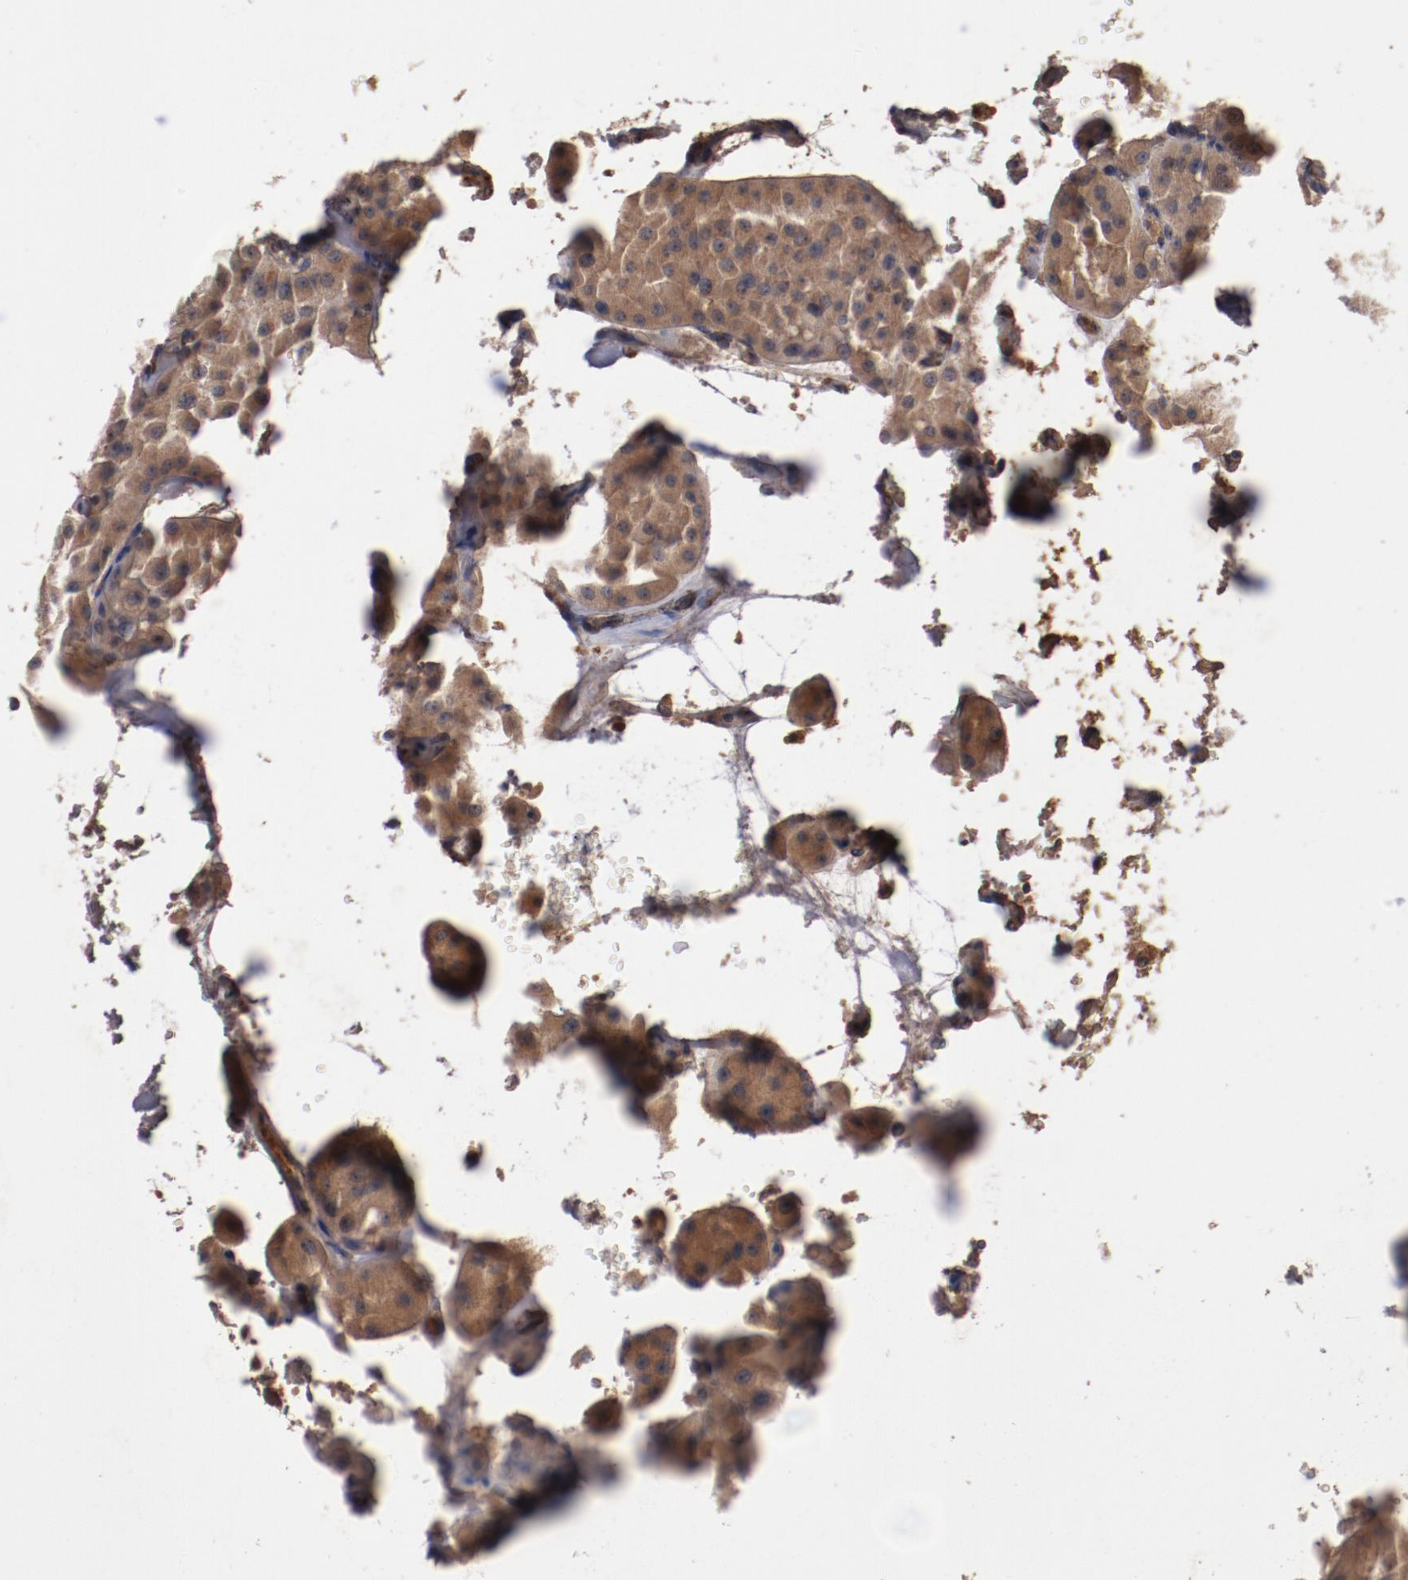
{"staining": {"intensity": "strong", "quantity": ">75%", "location": "cytoplasmic/membranous"}, "tissue": "renal cancer", "cell_type": "Tumor cells", "image_type": "cancer", "snomed": [{"axis": "morphology", "description": "Adenocarcinoma, uncertain malignant potential"}, {"axis": "topography", "description": "Kidney"}], "caption": "The micrograph reveals a brown stain indicating the presence of a protein in the cytoplasmic/membranous of tumor cells in renal cancer.", "gene": "DIPK2B", "patient": {"sex": "male", "age": 63}}